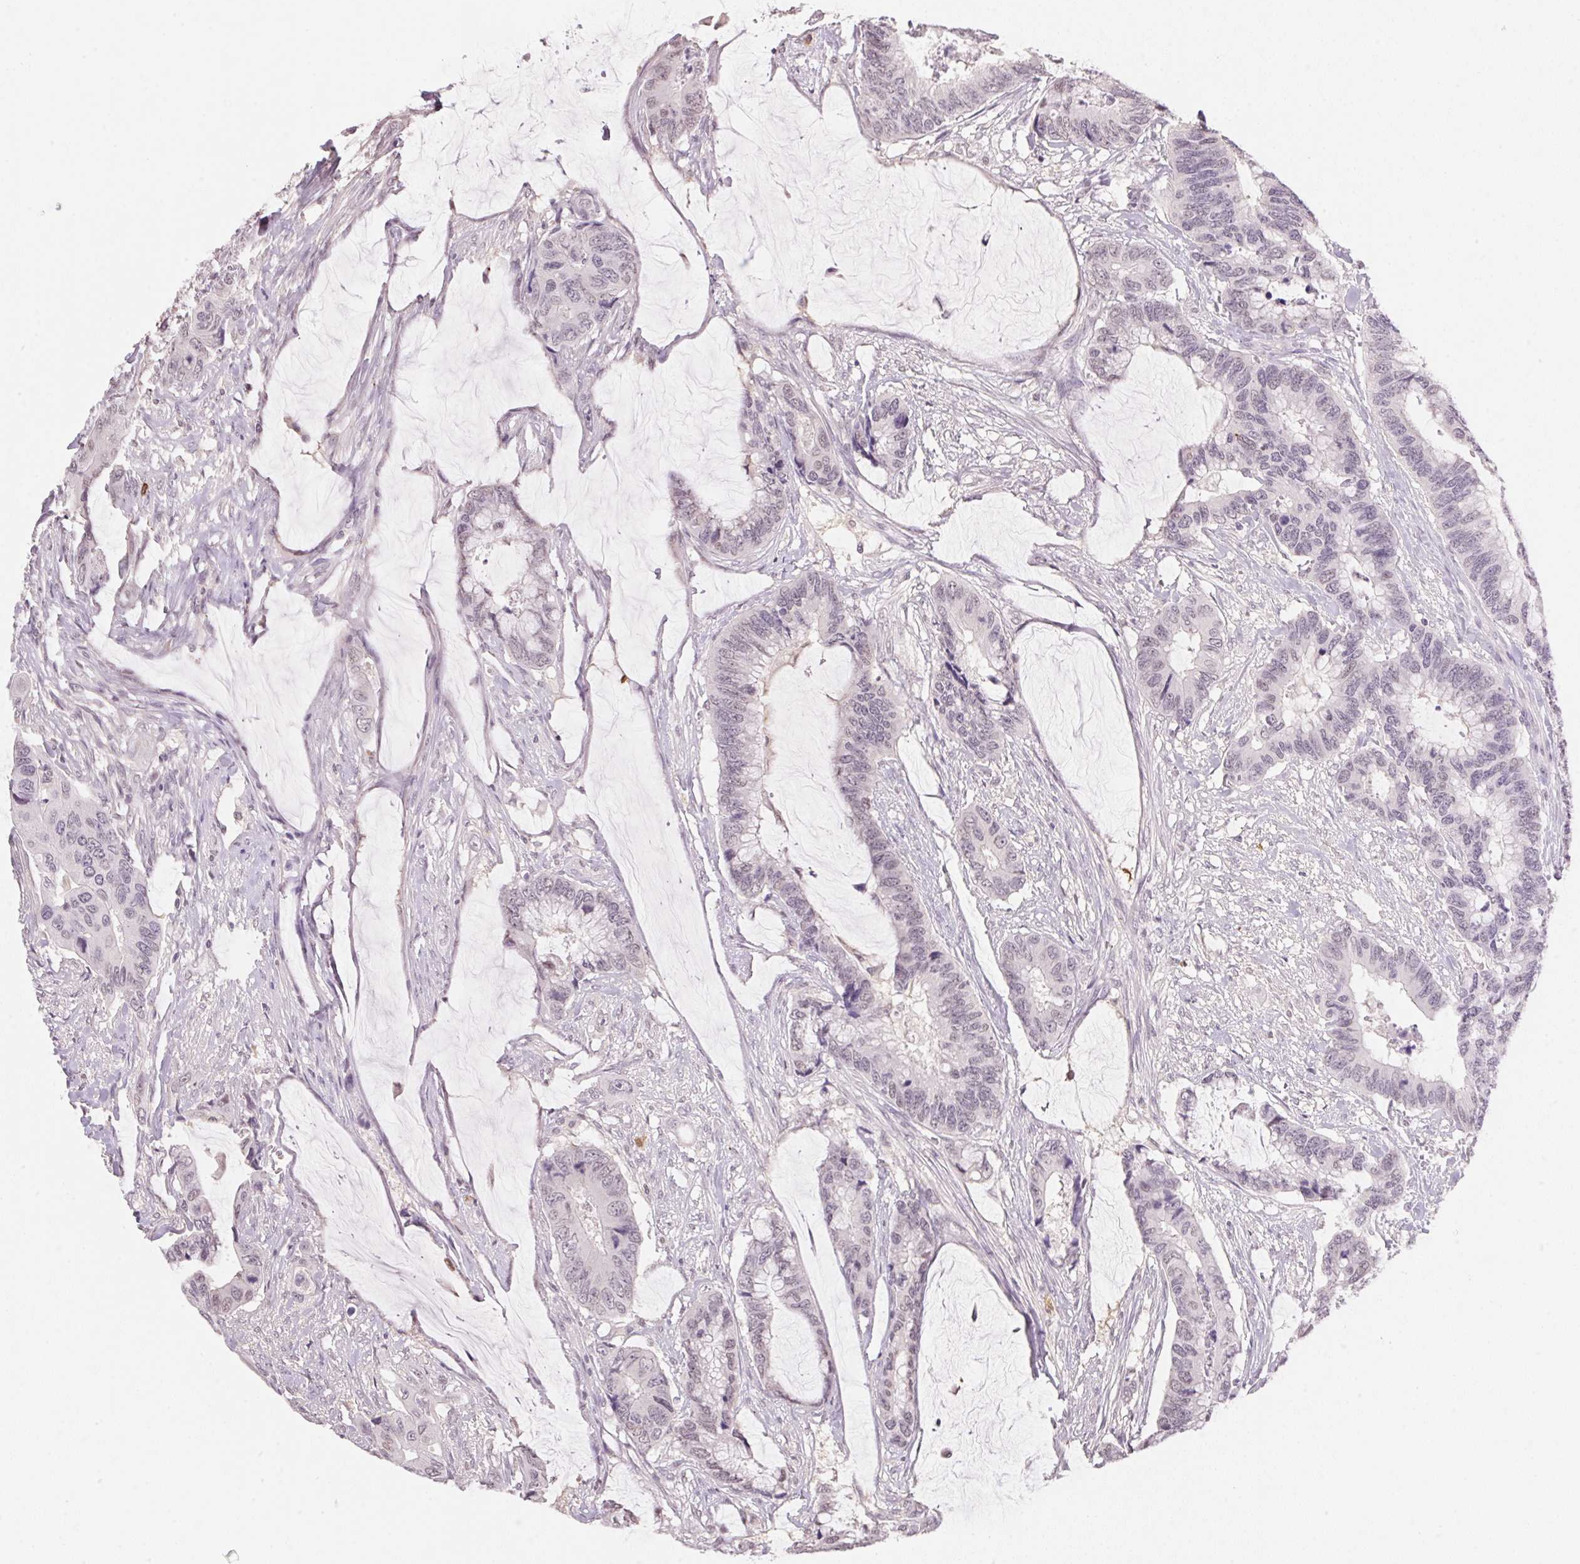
{"staining": {"intensity": "negative", "quantity": "none", "location": "none"}, "tissue": "colorectal cancer", "cell_type": "Tumor cells", "image_type": "cancer", "snomed": [{"axis": "morphology", "description": "Adenocarcinoma, NOS"}, {"axis": "topography", "description": "Rectum"}], "caption": "The IHC histopathology image has no significant positivity in tumor cells of colorectal adenocarcinoma tissue.", "gene": "FNDC4", "patient": {"sex": "female", "age": 59}}